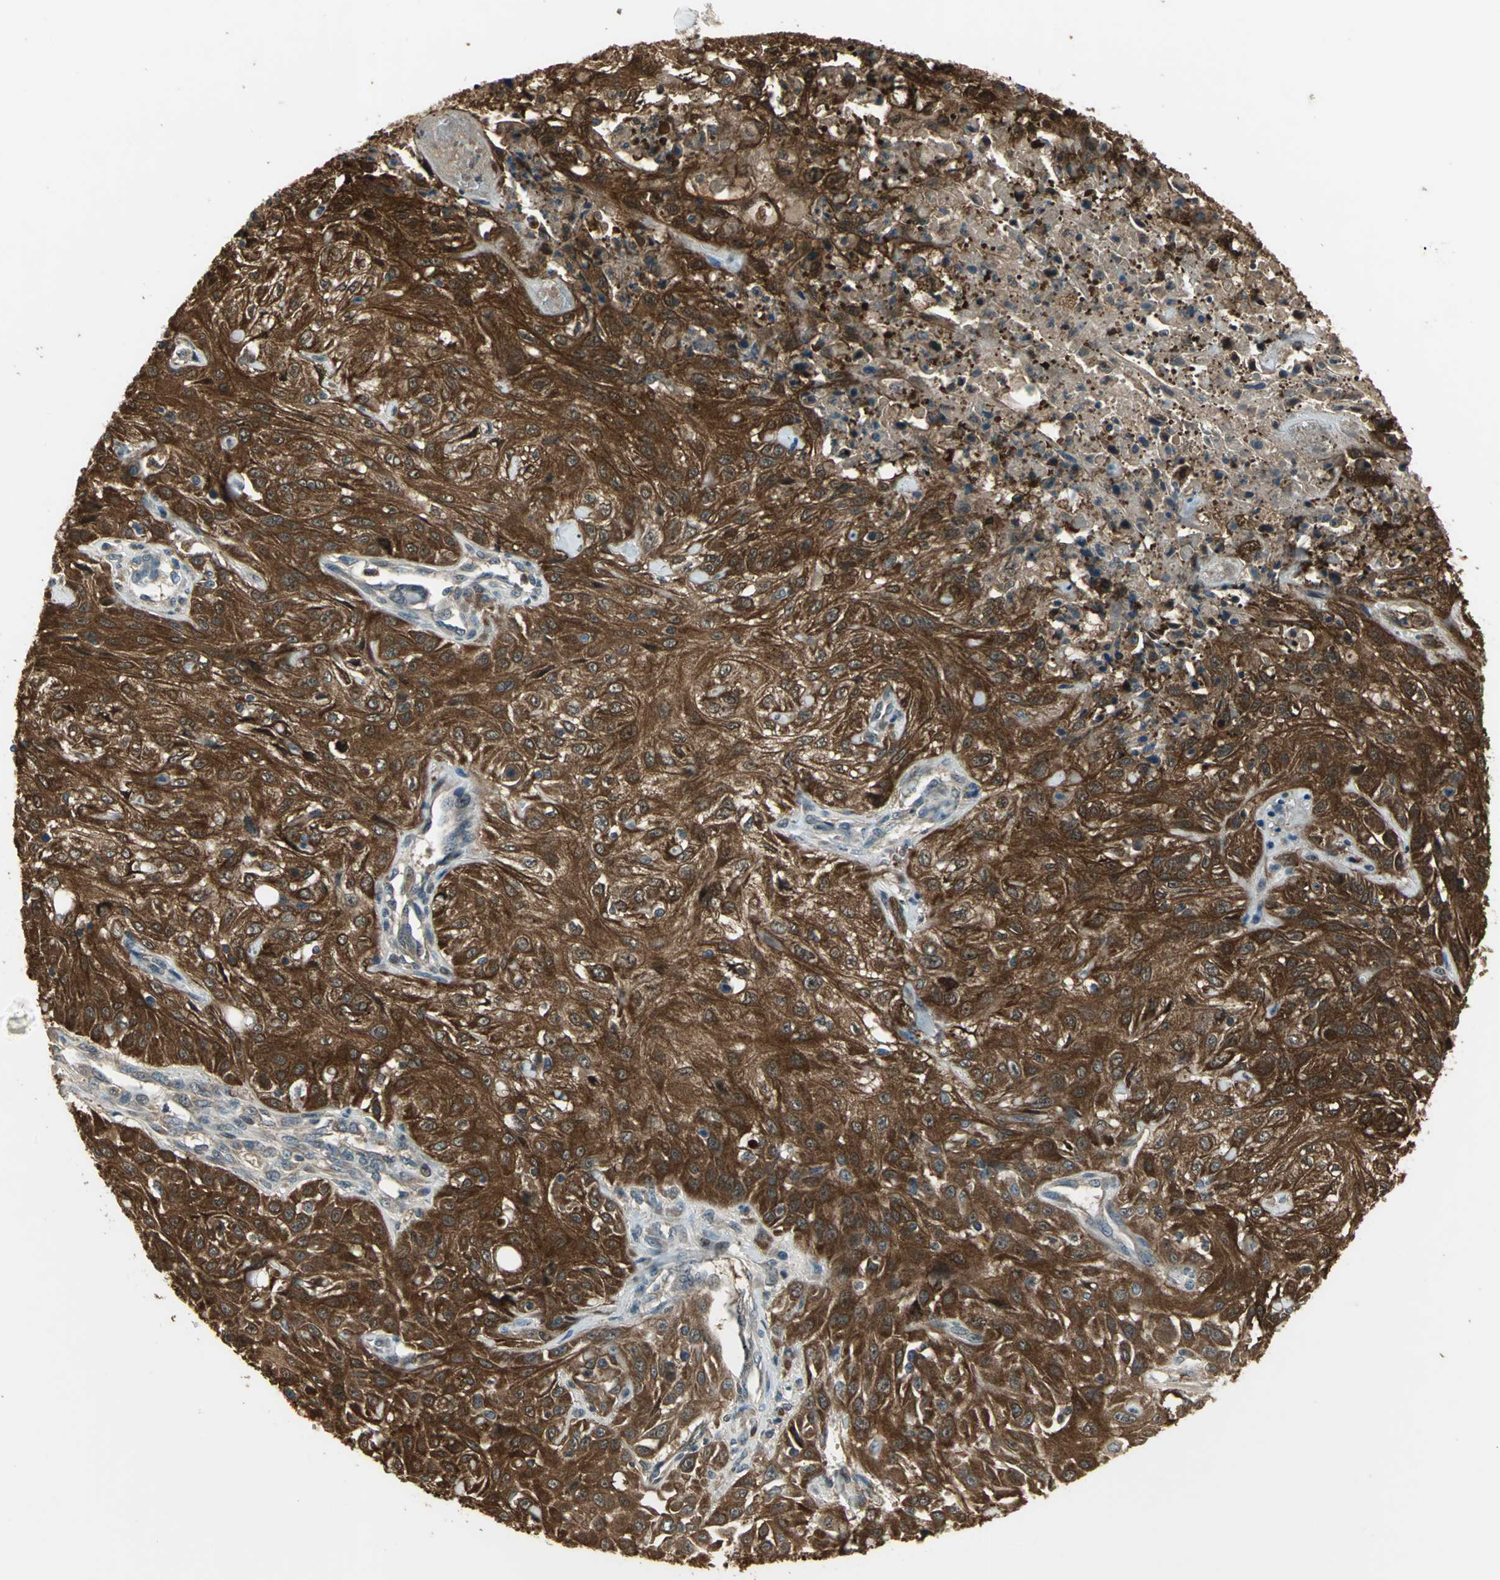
{"staining": {"intensity": "strong", "quantity": ">75%", "location": "cytoplasmic/membranous"}, "tissue": "skin cancer", "cell_type": "Tumor cells", "image_type": "cancer", "snomed": [{"axis": "morphology", "description": "Squamous cell carcinoma, NOS"}, {"axis": "topography", "description": "Skin"}], "caption": "Protein analysis of skin cancer tissue shows strong cytoplasmic/membranous positivity in about >75% of tumor cells.", "gene": "AMT", "patient": {"sex": "male", "age": 75}}